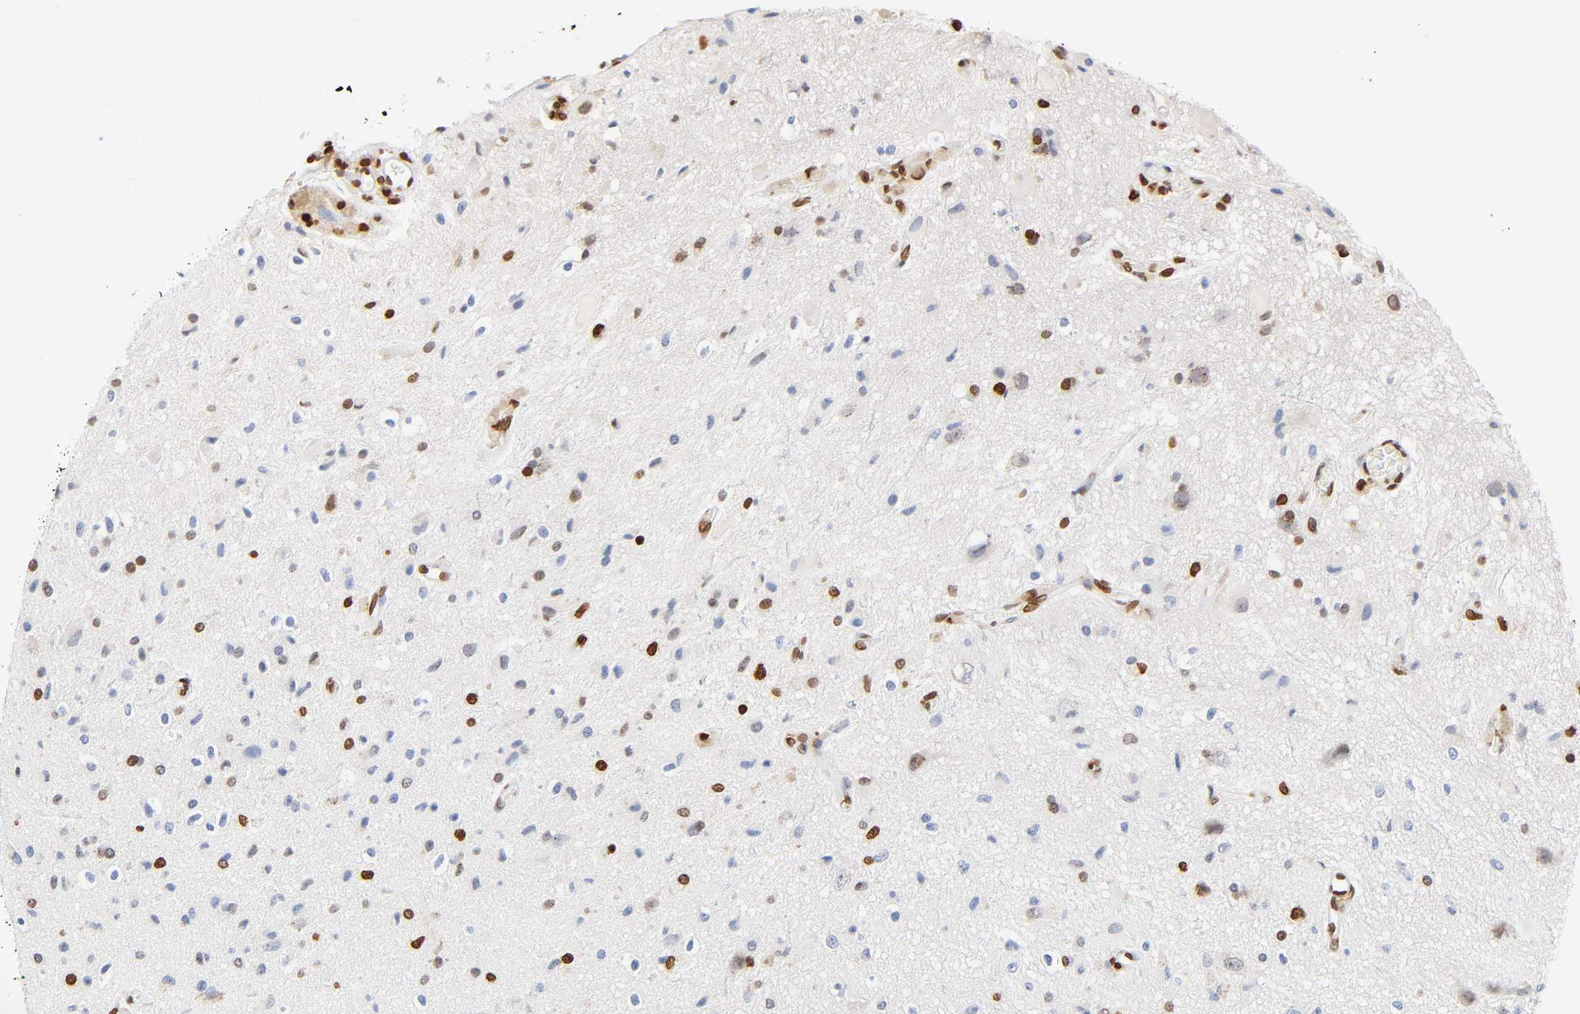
{"staining": {"intensity": "strong", "quantity": "<25%", "location": "nuclear"}, "tissue": "glioma", "cell_type": "Tumor cells", "image_type": "cancer", "snomed": [{"axis": "morphology", "description": "Glioma, malignant, High grade"}, {"axis": "topography", "description": "Brain"}], "caption": "Strong nuclear staining is seen in approximately <25% of tumor cells in malignant glioma (high-grade). Using DAB (brown) and hematoxylin (blue) stains, captured at high magnification using brightfield microscopy.", "gene": "HOXA6", "patient": {"sex": "male", "age": 47}}